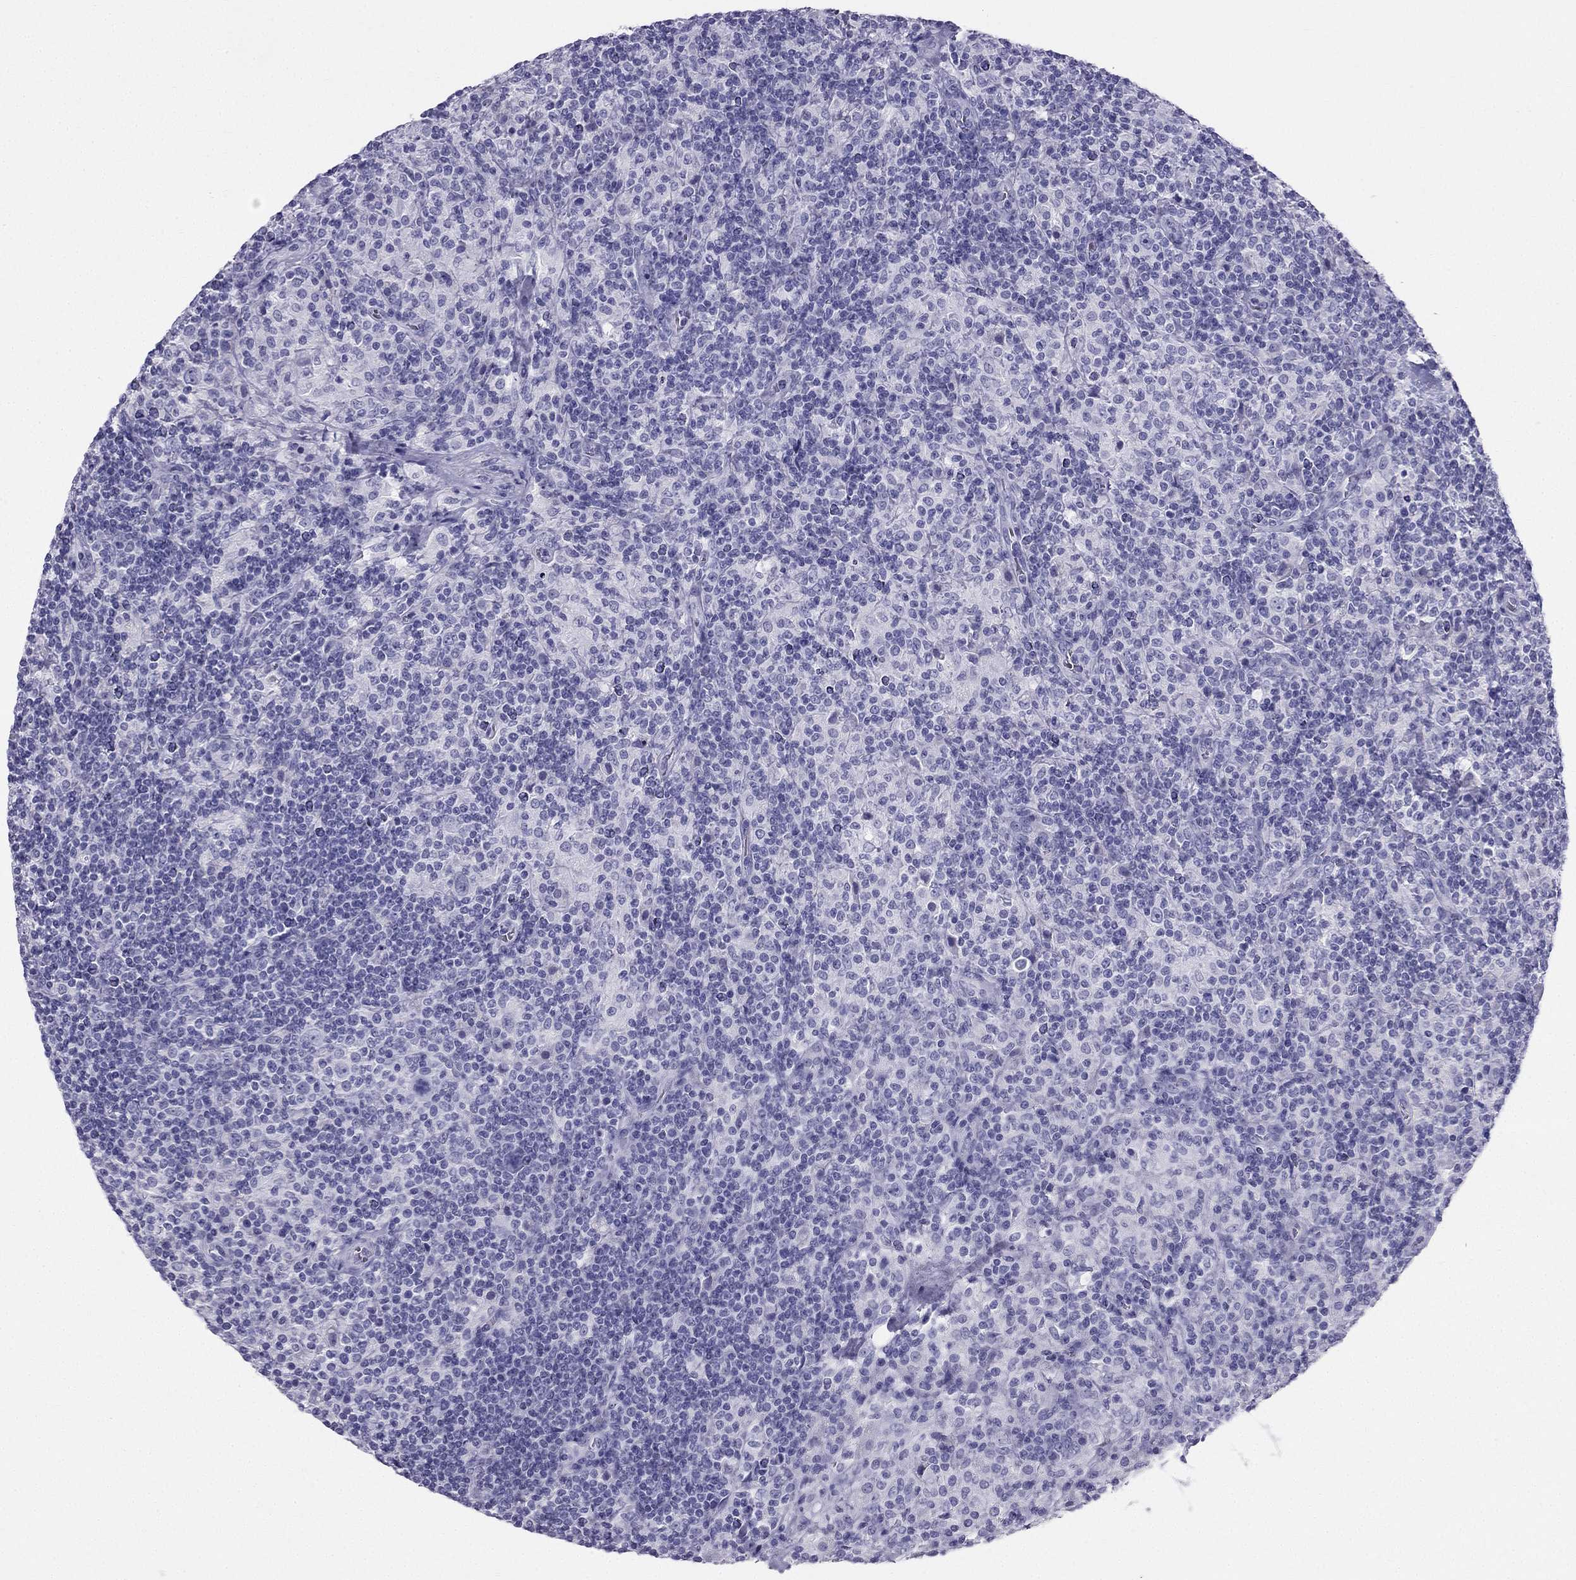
{"staining": {"intensity": "negative", "quantity": "none", "location": "none"}, "tissue": "lymphoma", "cell_type": "Tumor cells", "image_type": "cancer", "snomed": [{"axis": "morphology", "description": "Hodgkin's disease, NOS"}, {"axis": "topography", "description": "Lymph node"}], "caption": "An immunohistochemistry micrograph of lymphoma is shown. There is no staining in tumor cells of lymphoma.", "gene": "TFF3", "patient": {"sex": "male", "age": 70}}